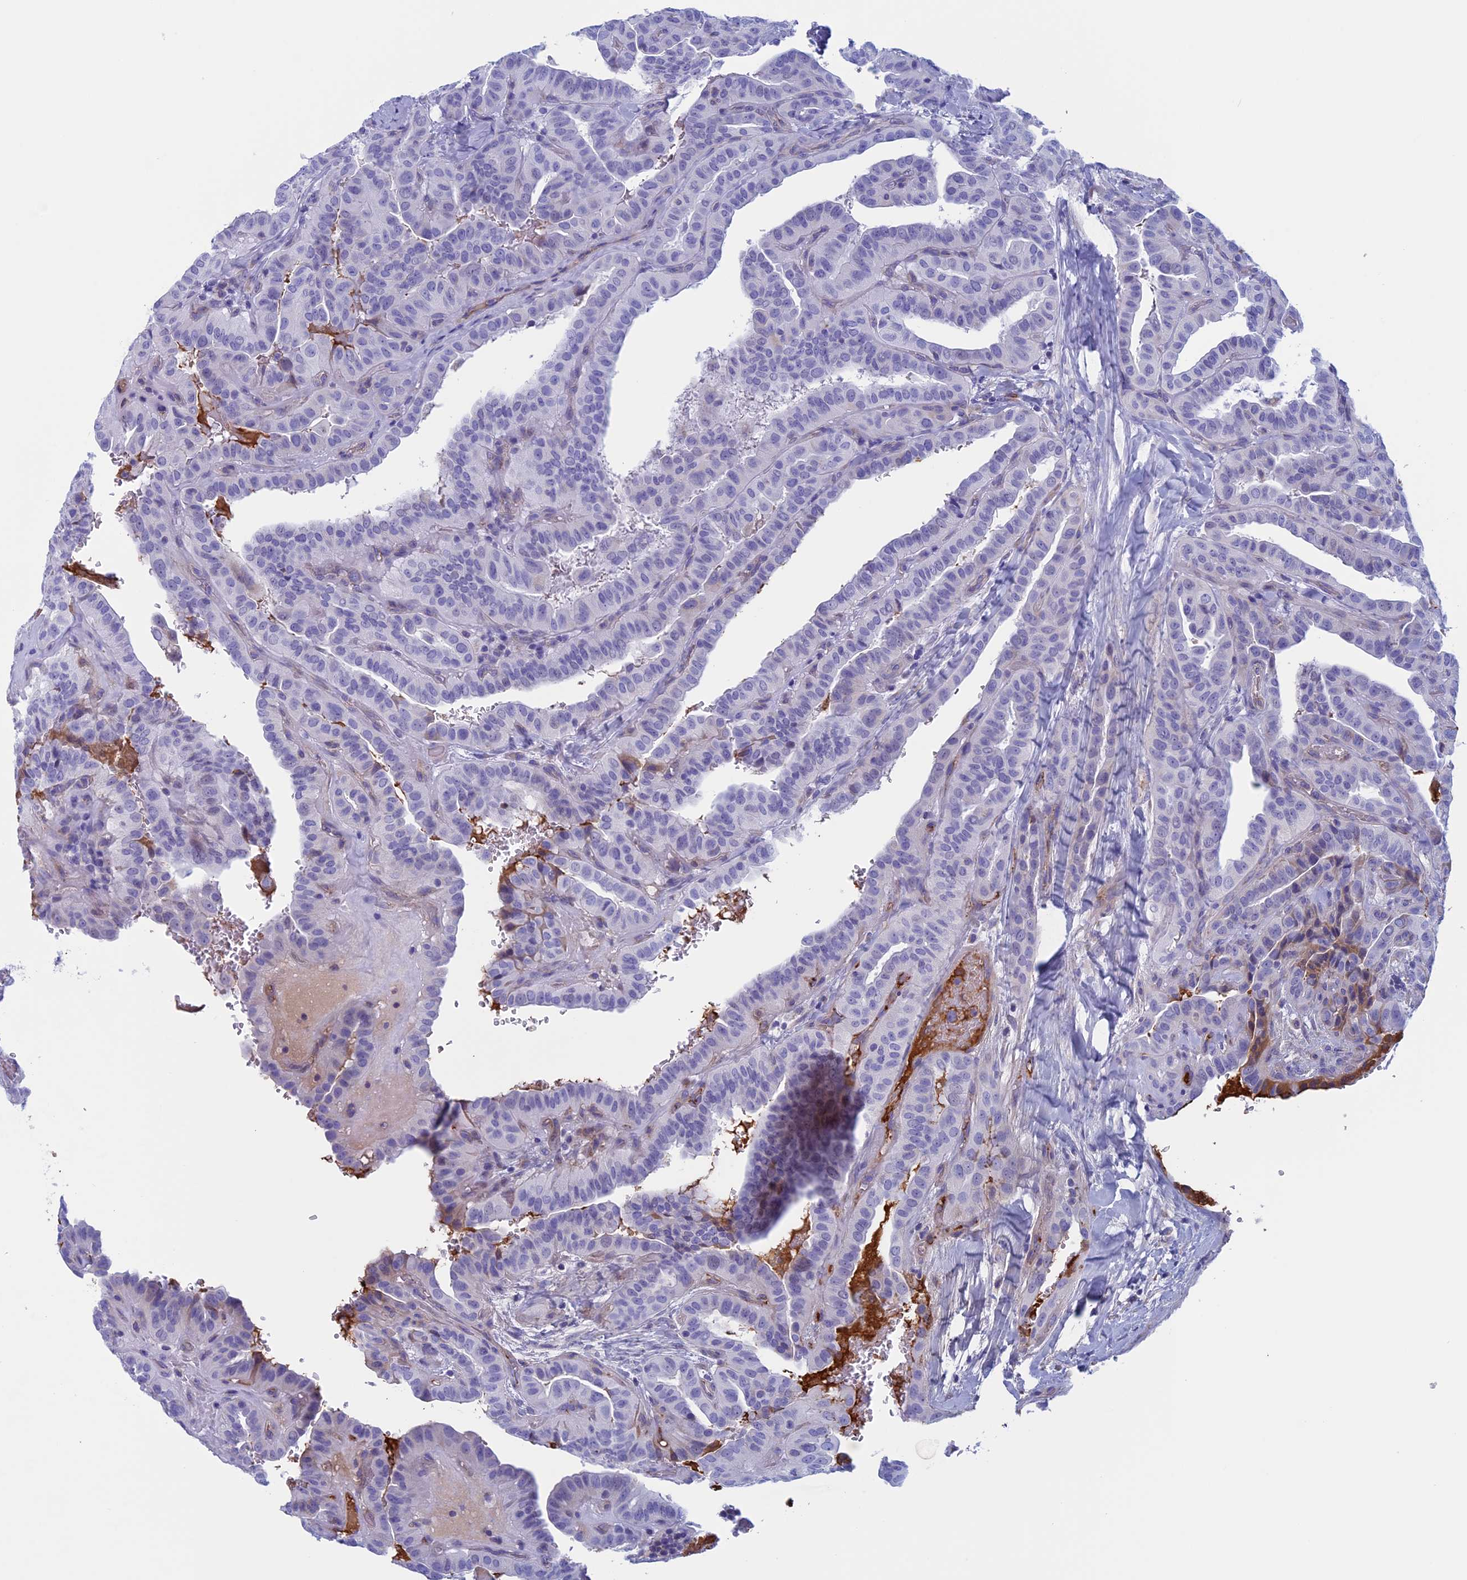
{"staining": {"intensity": "negative", "quantity": "none", "location": "none"}, "tissue": "thyroid cancer", "cell_type": "Tumor cells", "image_type": "cancer", "snomed": [{"axis": "morphology", "description": "Papillary adenocarcinoma, NOS"}, {"axis": "topography", "description": "Thyroid gland"}], "caption": "There is no significant staining in tumor cells of thyroid papillary adenocarcinoma. (Brightfield microscopy of DAB IHC at high magnification).", "gene": "NDUFB9", "patient": {"sex": "male", "age": 77}}